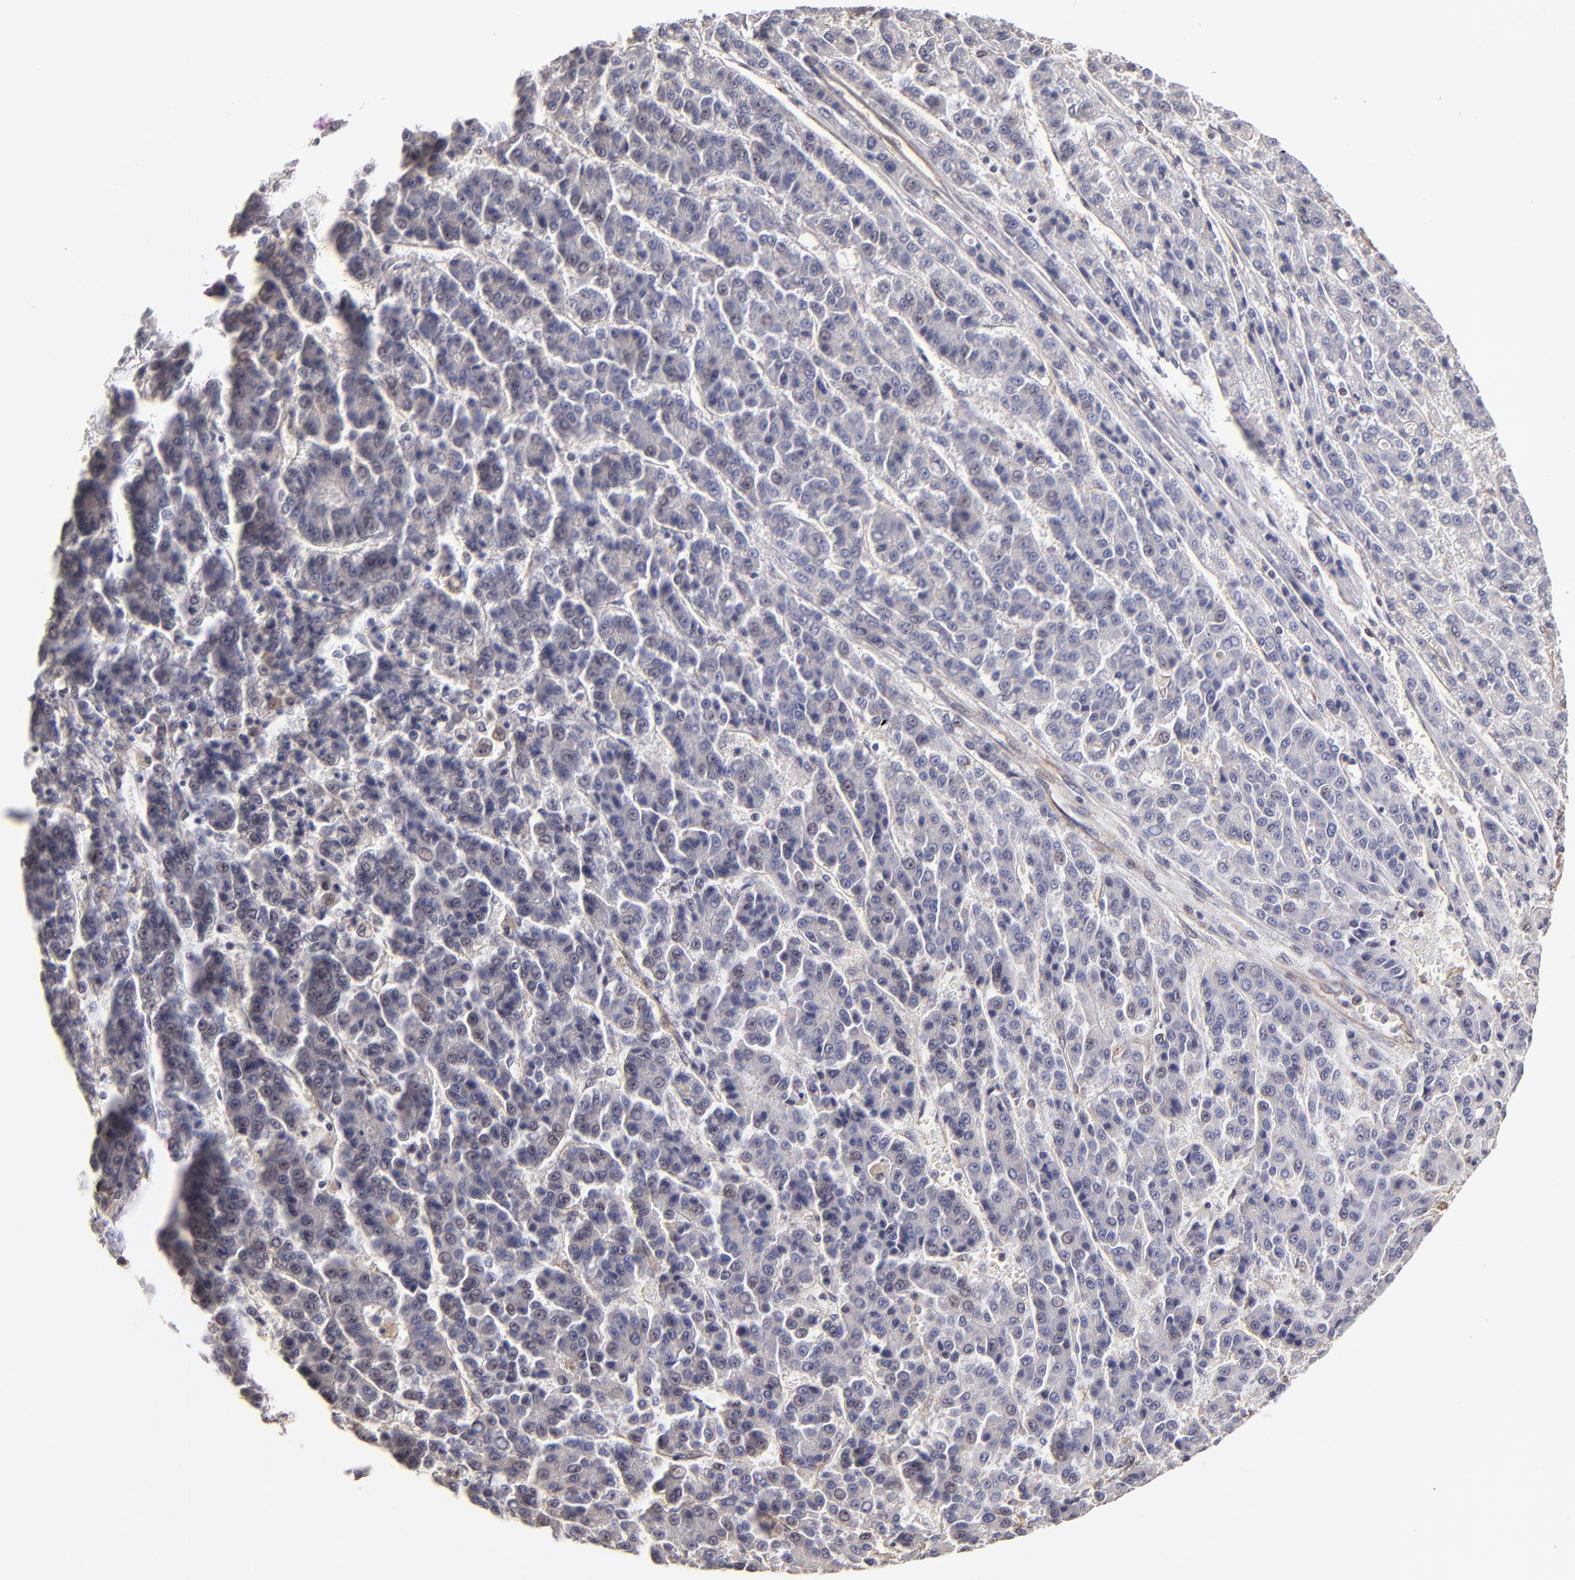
{"staining": {"intensity": "negative", "quantity": "none", "location": "none"}, "tissue": "liver cancer", "cell_type": "Tumor cells", "image_type": "cancer", "snomed": [{"axis": "morphology", "description": "Carcinoma, Hepatocellular, NOS"}, {"axis": "topography", "description": "Liver"}], "caption": "Protein analysis of hepatocellular carcinoma (liver) reveals no significant staining in tumor cells.", "gene": "ABCC1", "patient": {"sex": "male", "age": 70}}